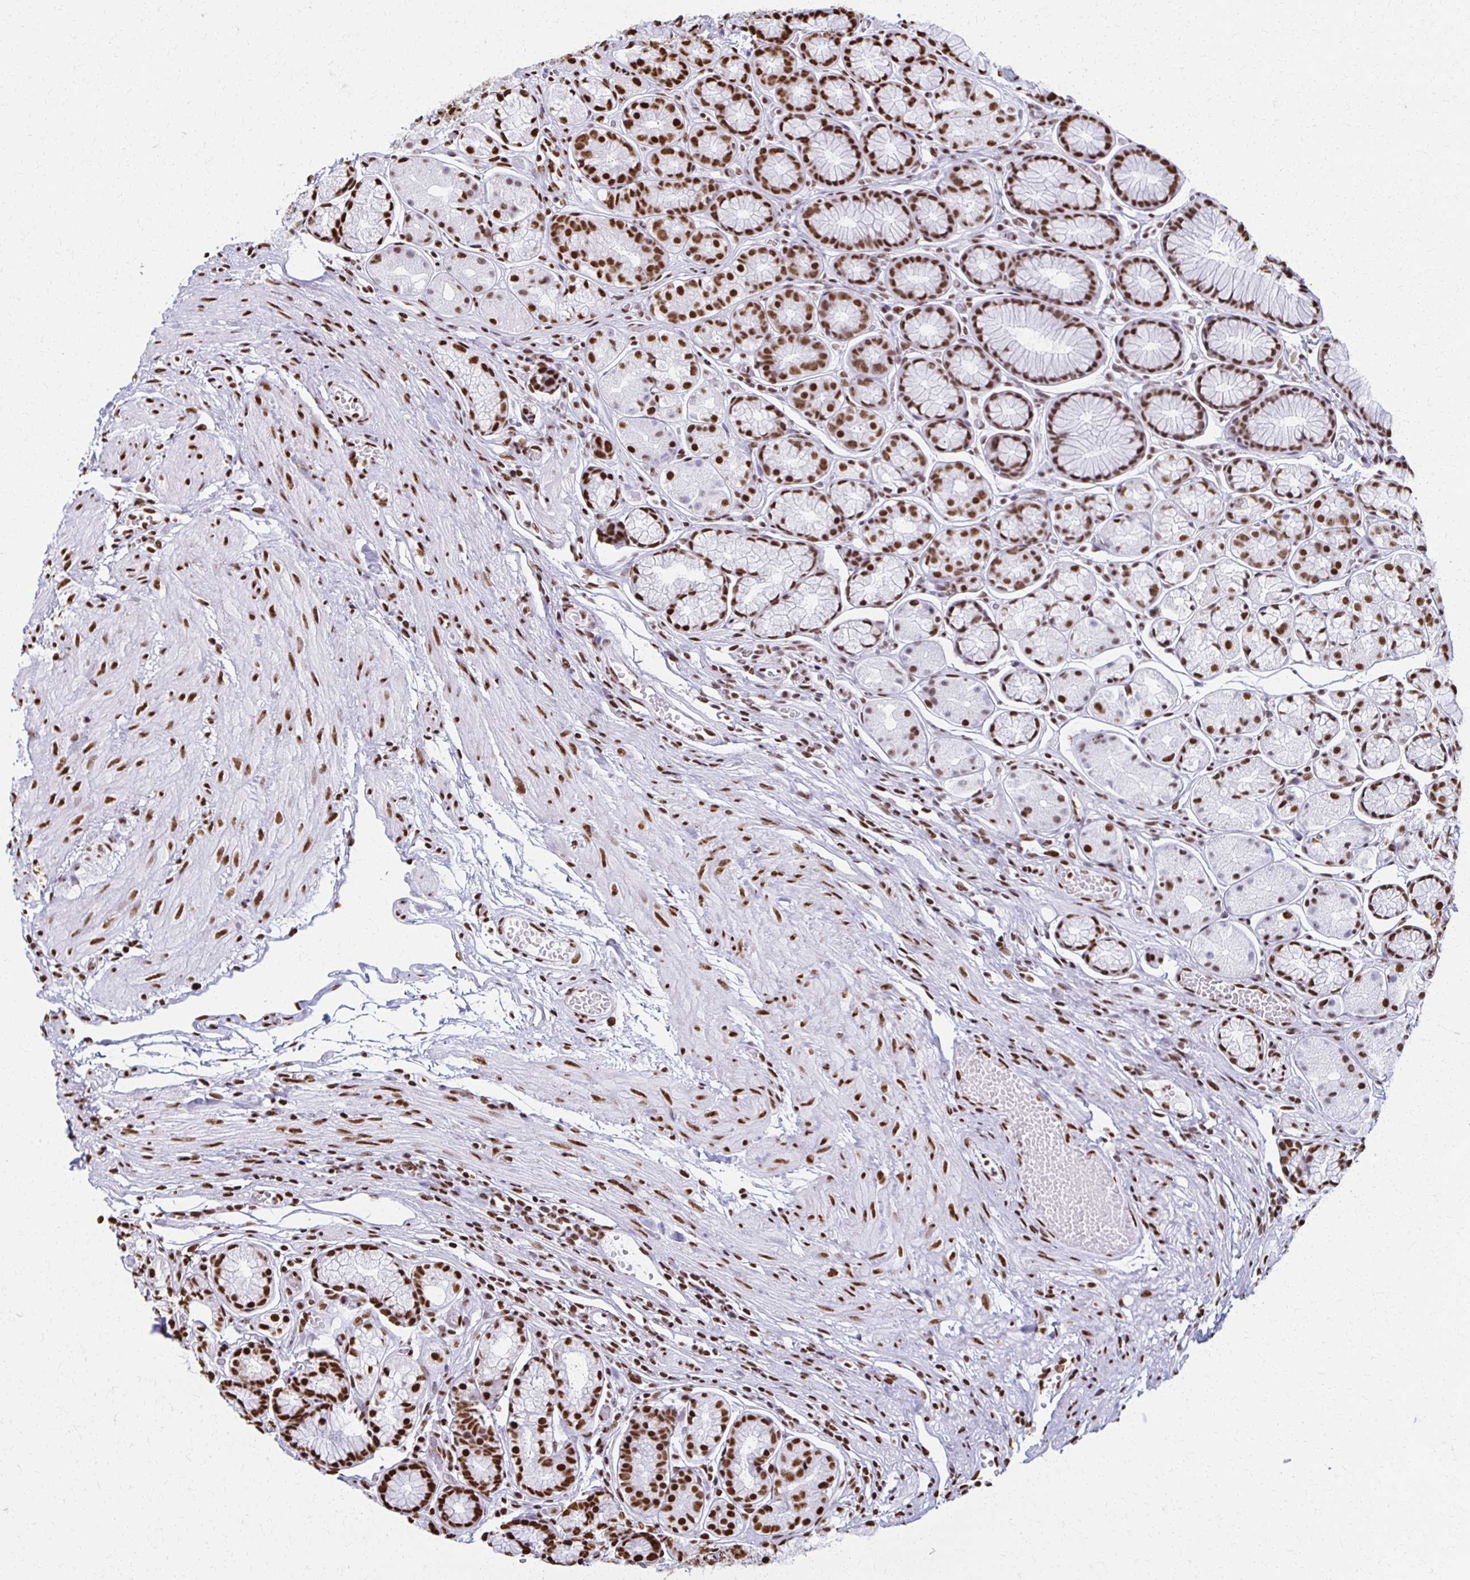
{"staining": {"intensity": "strong", "quantity": "25%-75%", "location": "nuclear"}, "tissue": "stomach", "cell_type": "Glandular cells", "image_type": "normal", "snomed": [{"axis": "morphology", "description": "Normal tissue, NOS"}, {"axis": "topography", "description": "Smooth muscle"}, {"axis": "topography", "description": "Stomach"}], "caption": "IHC (DAB (3,3'-diaminobenzidine)) staining of unremarkable stomach shows strong nuclear protein expression in approximately 25%-75% of glandular cells.", "gene": "NONO", "patient": {"sex": "male", "age": 70}}